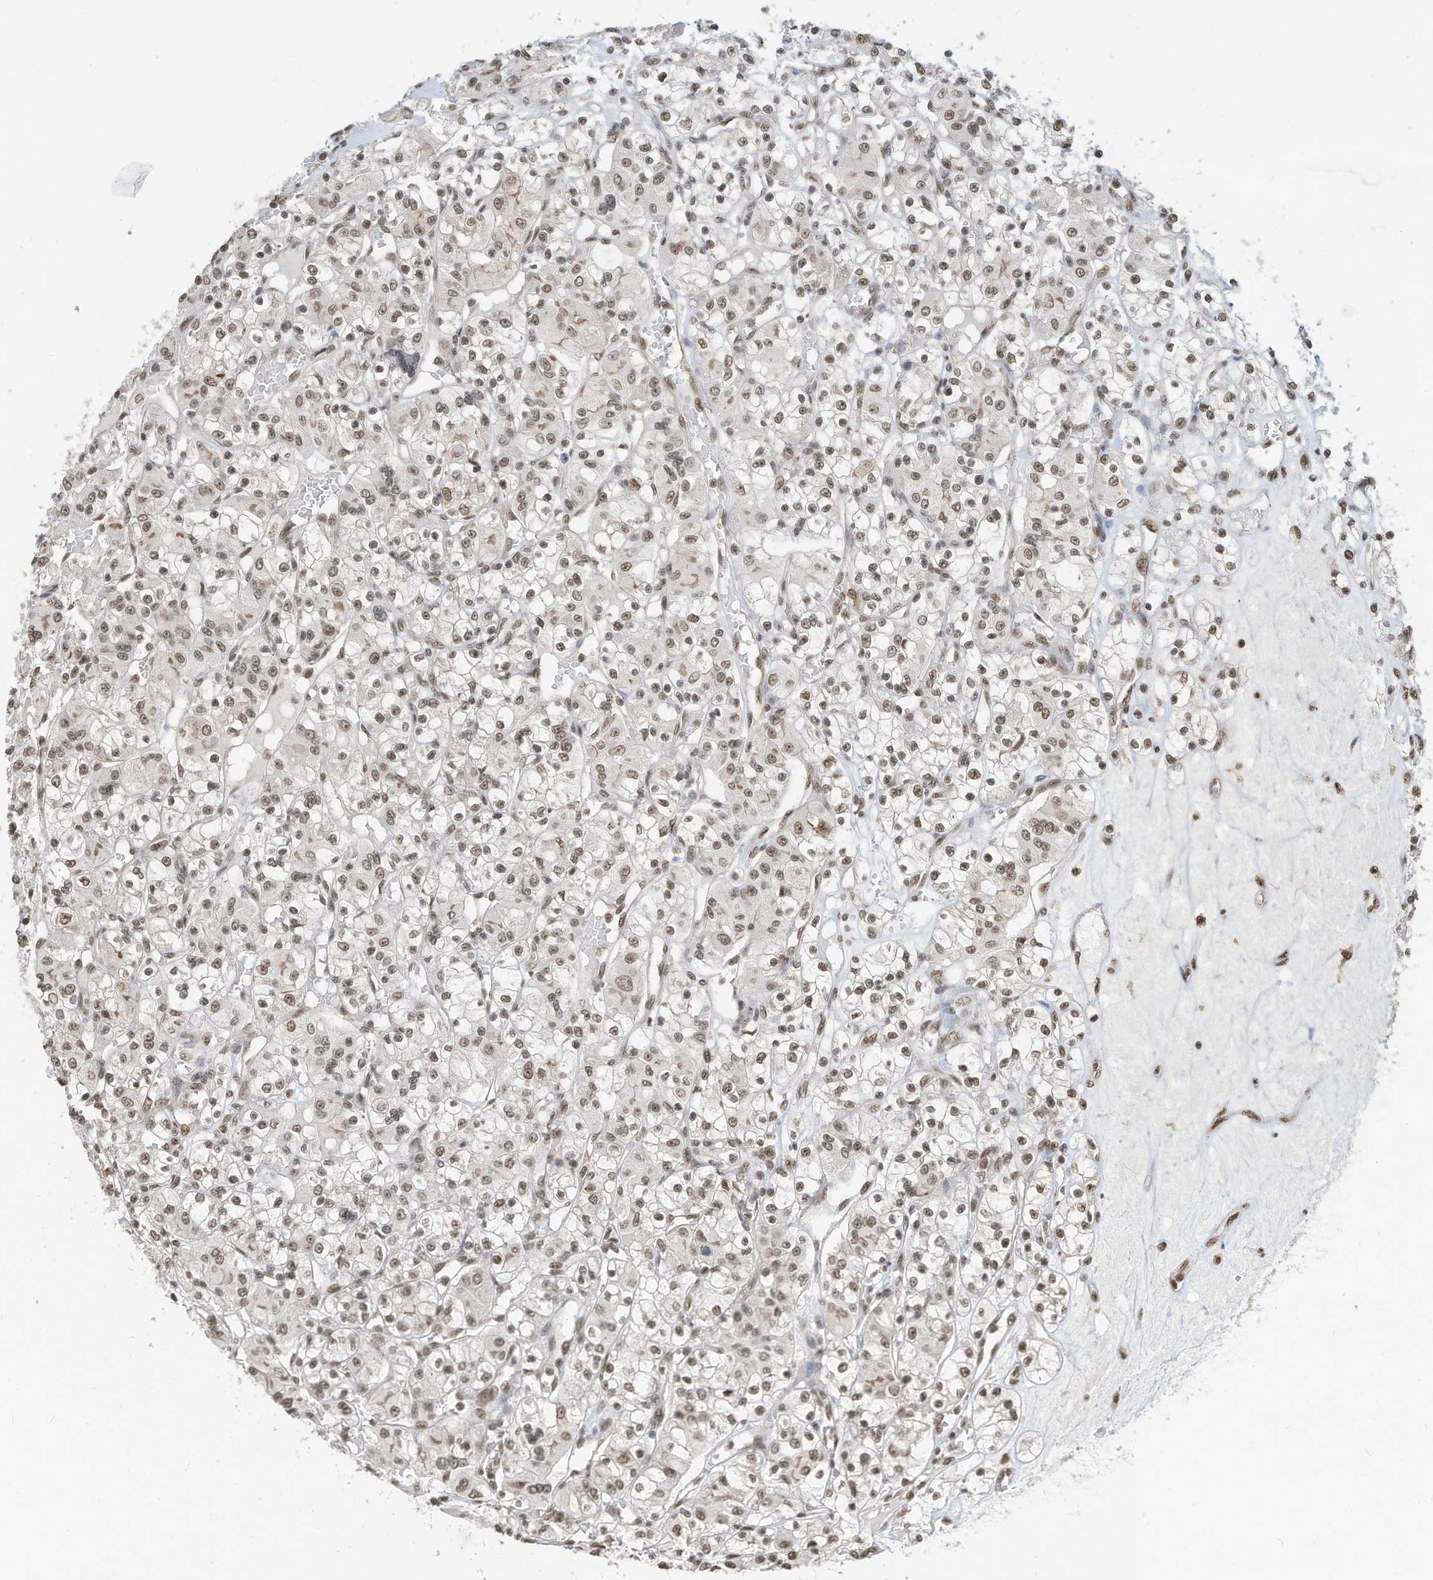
{"staining": {"intensity": "moderate", "quantity": ">75%", "location": "nuclear"}, "tissue": "renal cancer", "cell_type": "Tumor cells", "image_type": "cancer", "snomed": [{"axis": "morphology", "description": "Adenocarcinoma, NOS"}, {"axis": "topography", "description": "Kidney"}], "caption": "There is medium levels of moderate nuclear positivity in tumor cells of adenocarcinoma (renal), as demonstrated by immunohistochemical staining (brown color).", "gene": "ZNF195", "patient": {"sex": "female", "age": 59}}